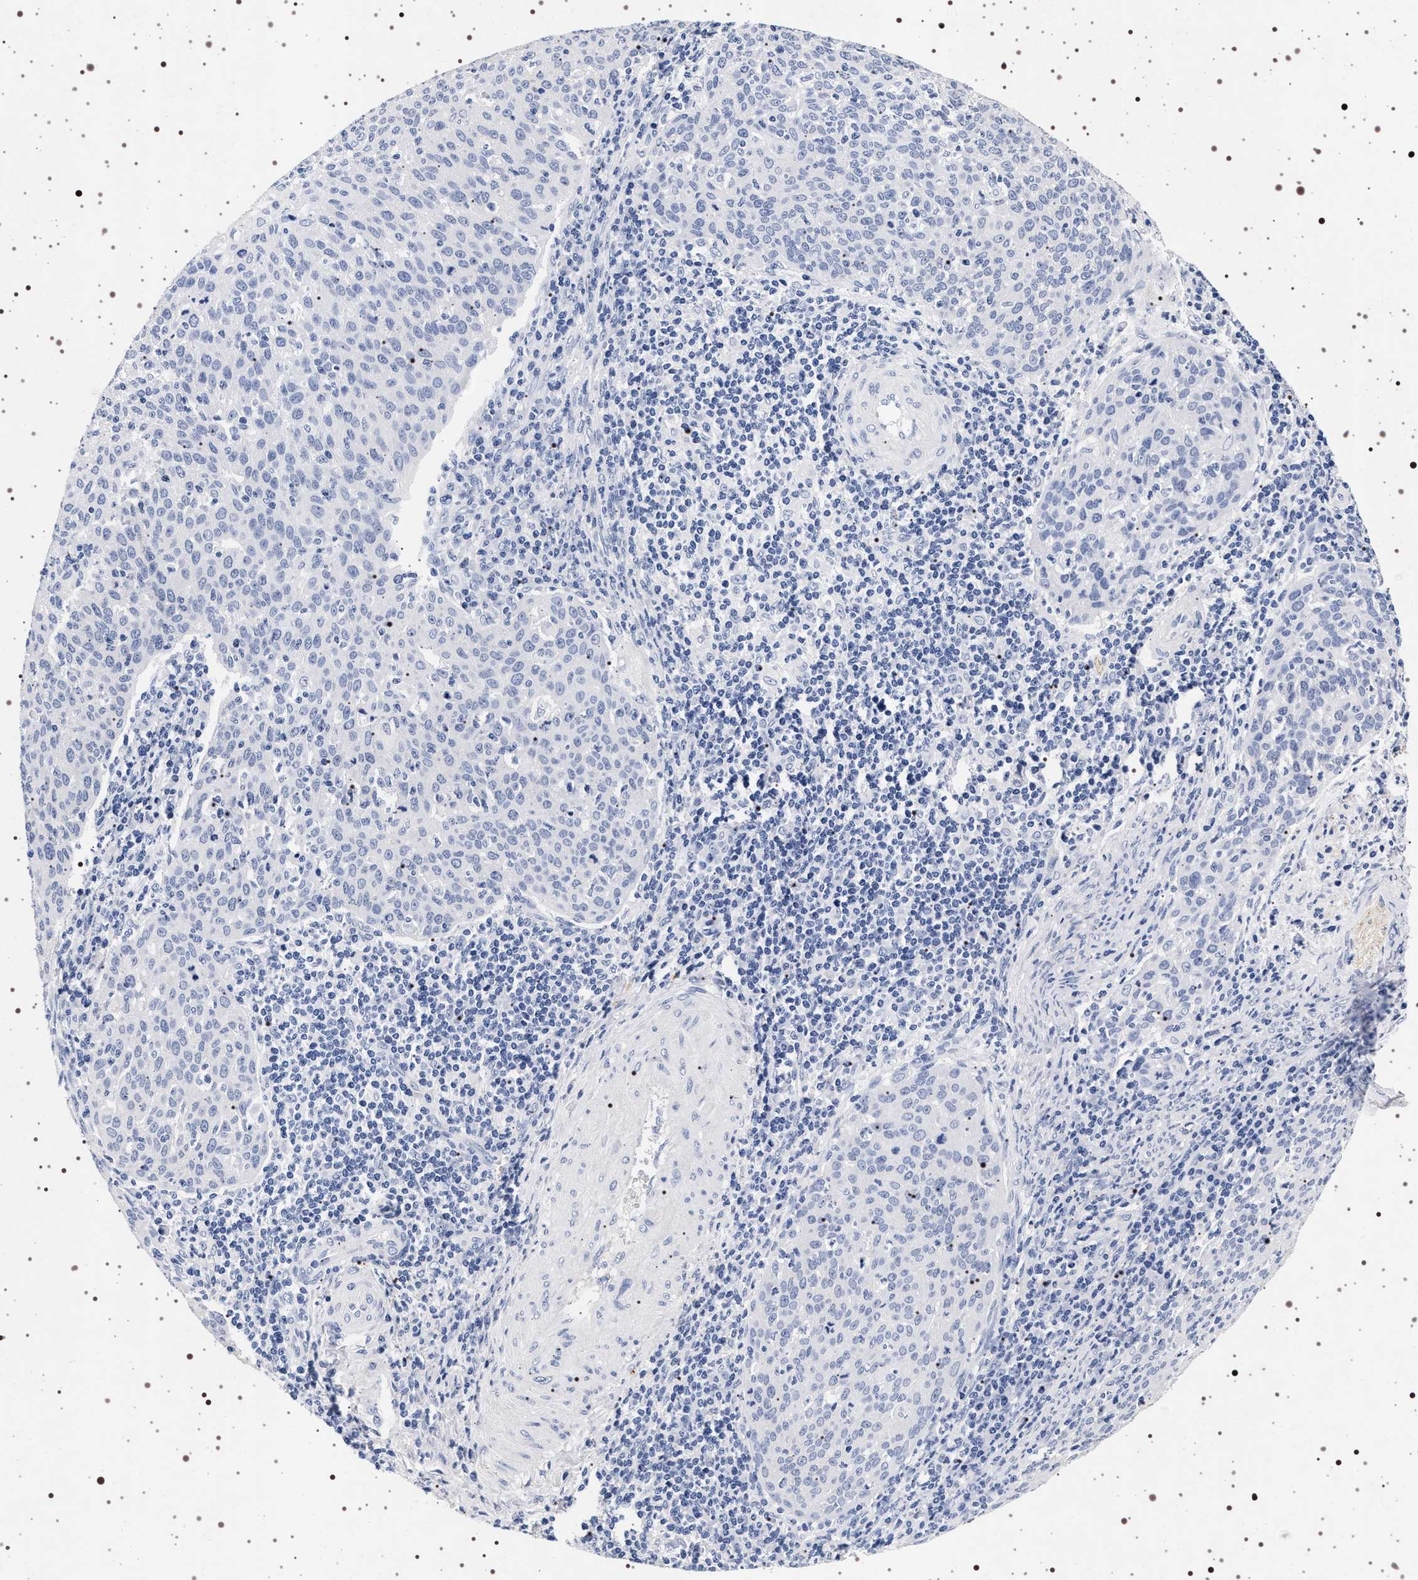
{"staining": {"intensity": "negative", "quantity": "none", "location": "none"}, "tissue": "cervical cancer", "cell_type": "Tumor cells", "image_type": "cancer", "snomed": [{"axis": "morphology", "description": "Squamous cell carcinoma, NOS"}, {"axis": "topography", "description": "Cervix"}], "caption": "Immunohistochemistry (IHC) micrograph of neoplastic tissue: human squamous cell carcinoma (cervical) stained with DAB (3,3'-diaminobenzidine) shows no significant protein staining in tumor cells.", "gene": "SYN1", "patient": {"sex": "female", "age": 38}}